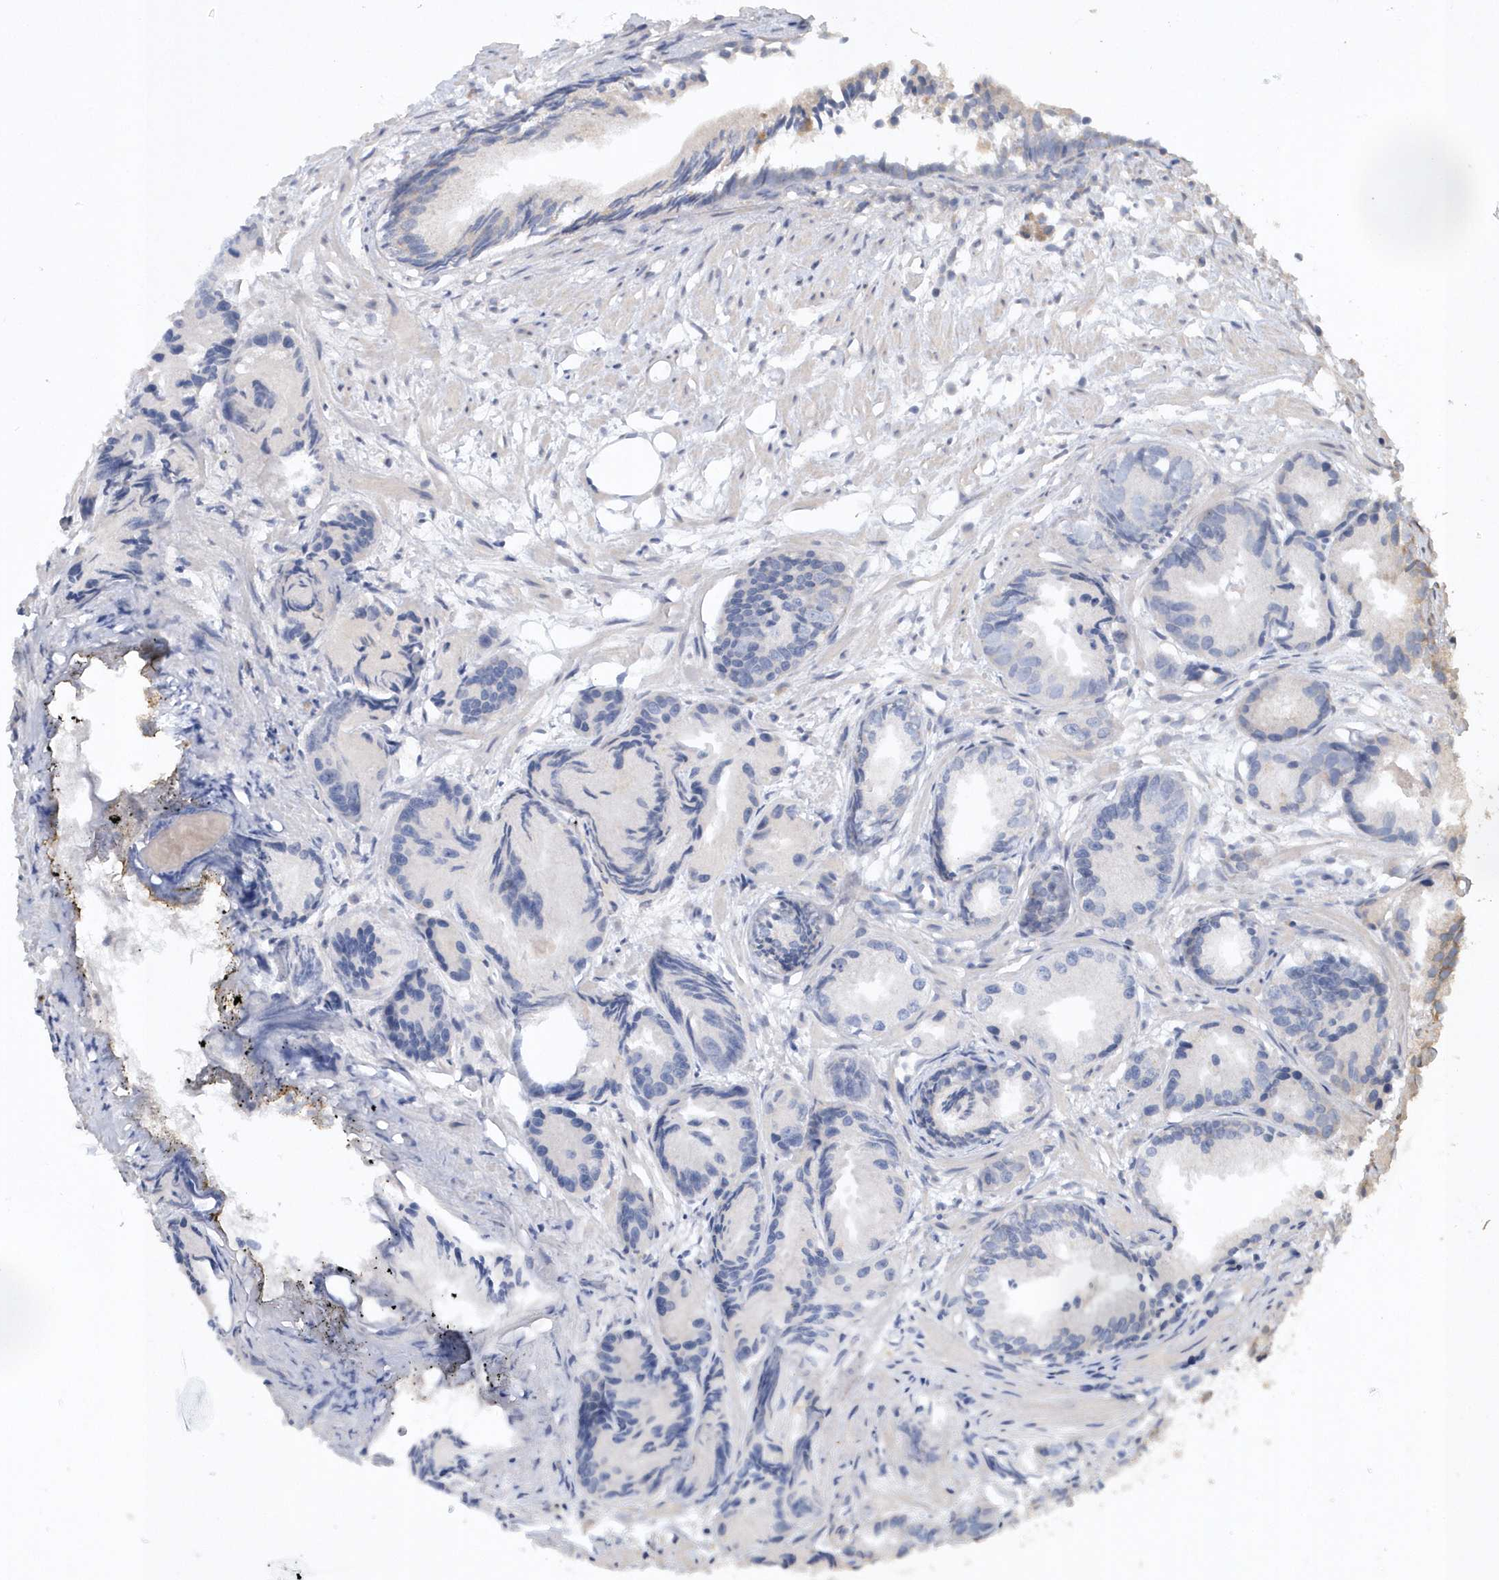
{"staining": {"intensity": "negative", "quantity": "none", "location": "none"}, "tissue": "prostate cancer", "cell_type": "Tumor cells", "image_type": "cancer", "snomed": [{"axis": "morphology", "description": "Adenocarcinoma, Low grade"}, {"axis": "topography", "description": "Prostate"}], "caption": "An image of prostate cancer stained for a protein demonstrates no brown staining in tumor cells.", "gene": "PHF1", "patient": {"sex": "male", "age": 88}}